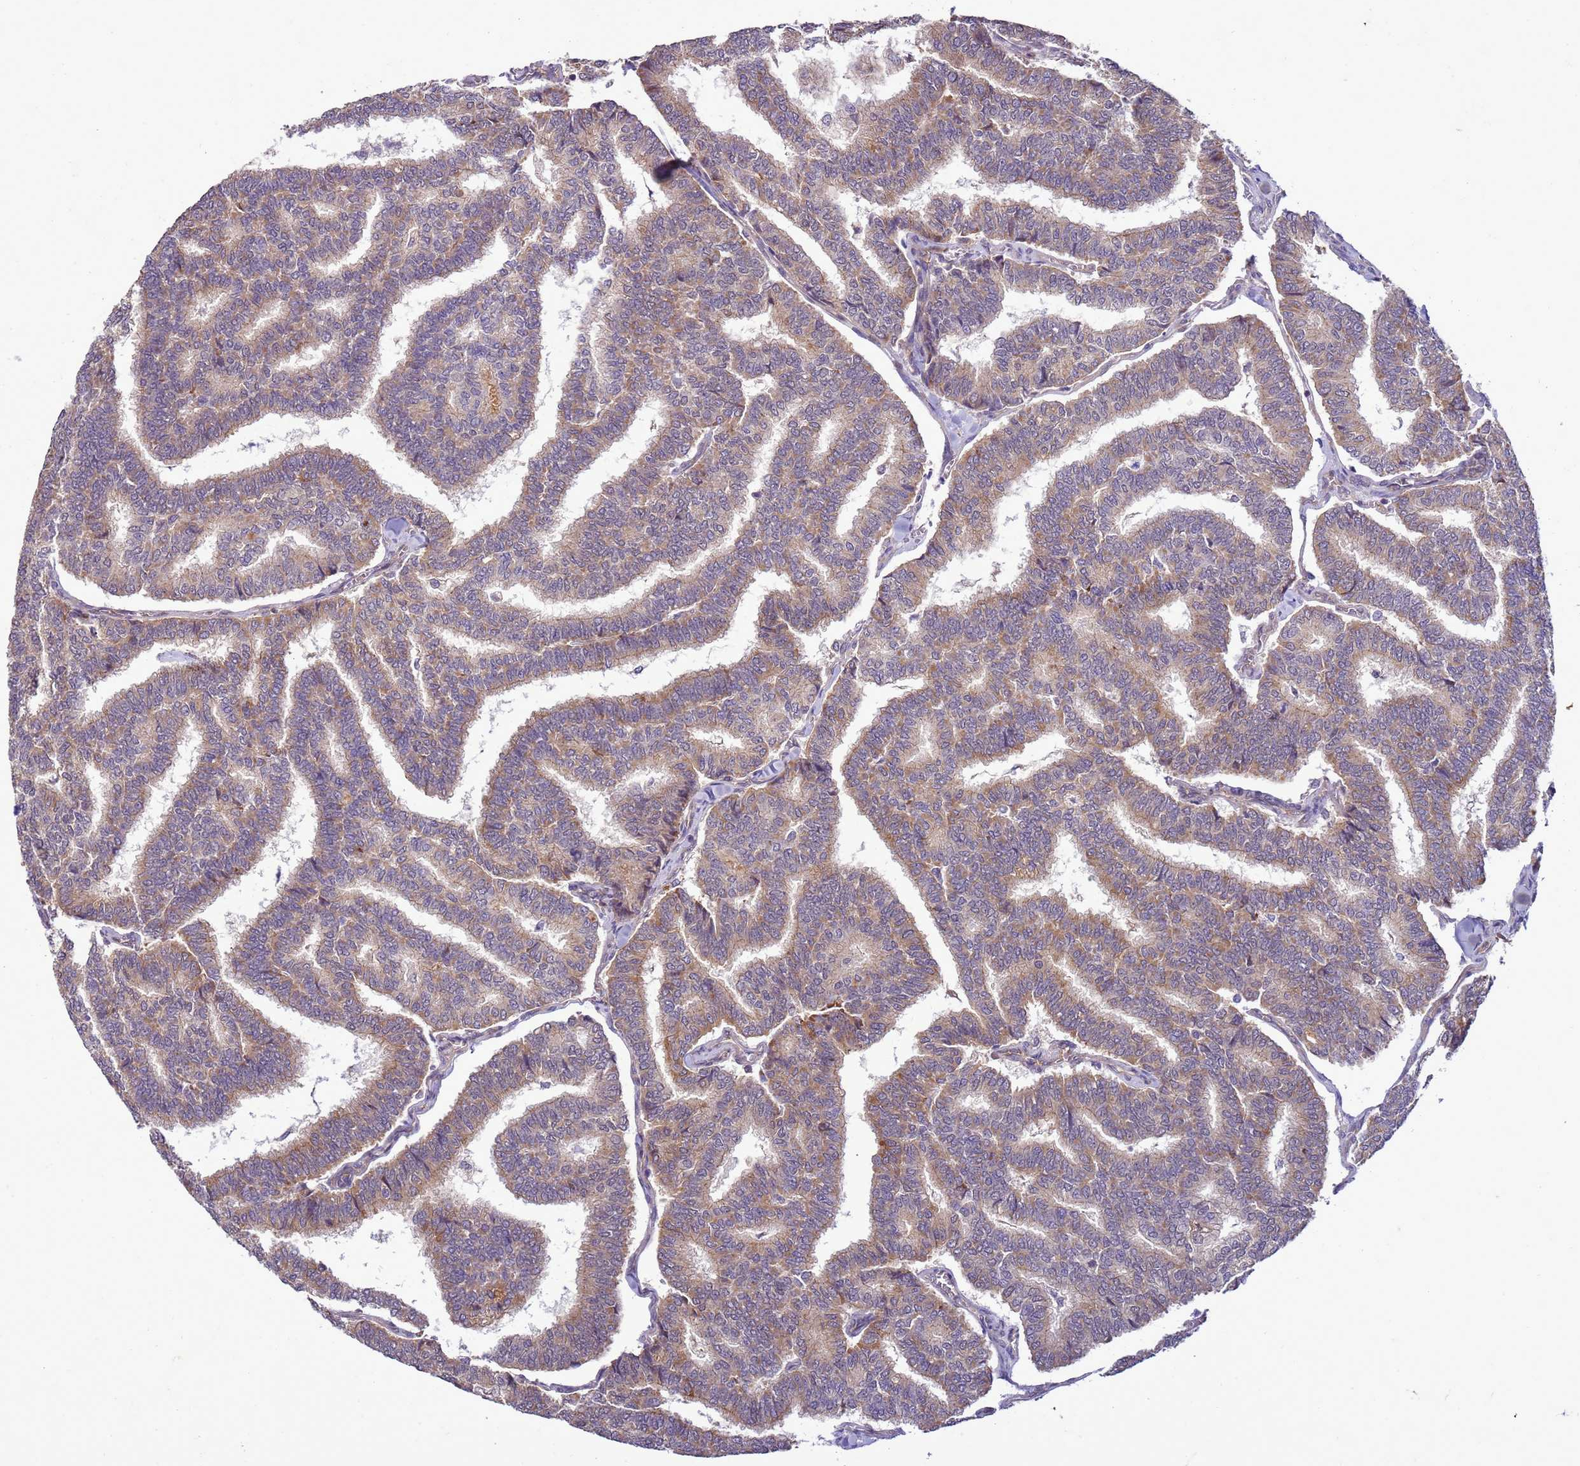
{"staining": {"intensity": "moderate", "quantity": "25%-75%", "location": "cytoplasmic/membranous"}, "tissue": "thyroid cancer", "cell_type": "Tumor cells", "image_type": "cancer", "snomed": [{"axis": "morphology", "description": "Papillary adenocarcinoma, NOS"}, {"axis": "topography", "description": "Thyroid gland"}], "caption": "Immunohistochemical staining of human thyroid cancer displays moderate cytoplasmic/membranous protein staining in about 25%-75% of tumor cells.", "gene": "GEN1", "patient": {"sex": "female", "age": 35}}